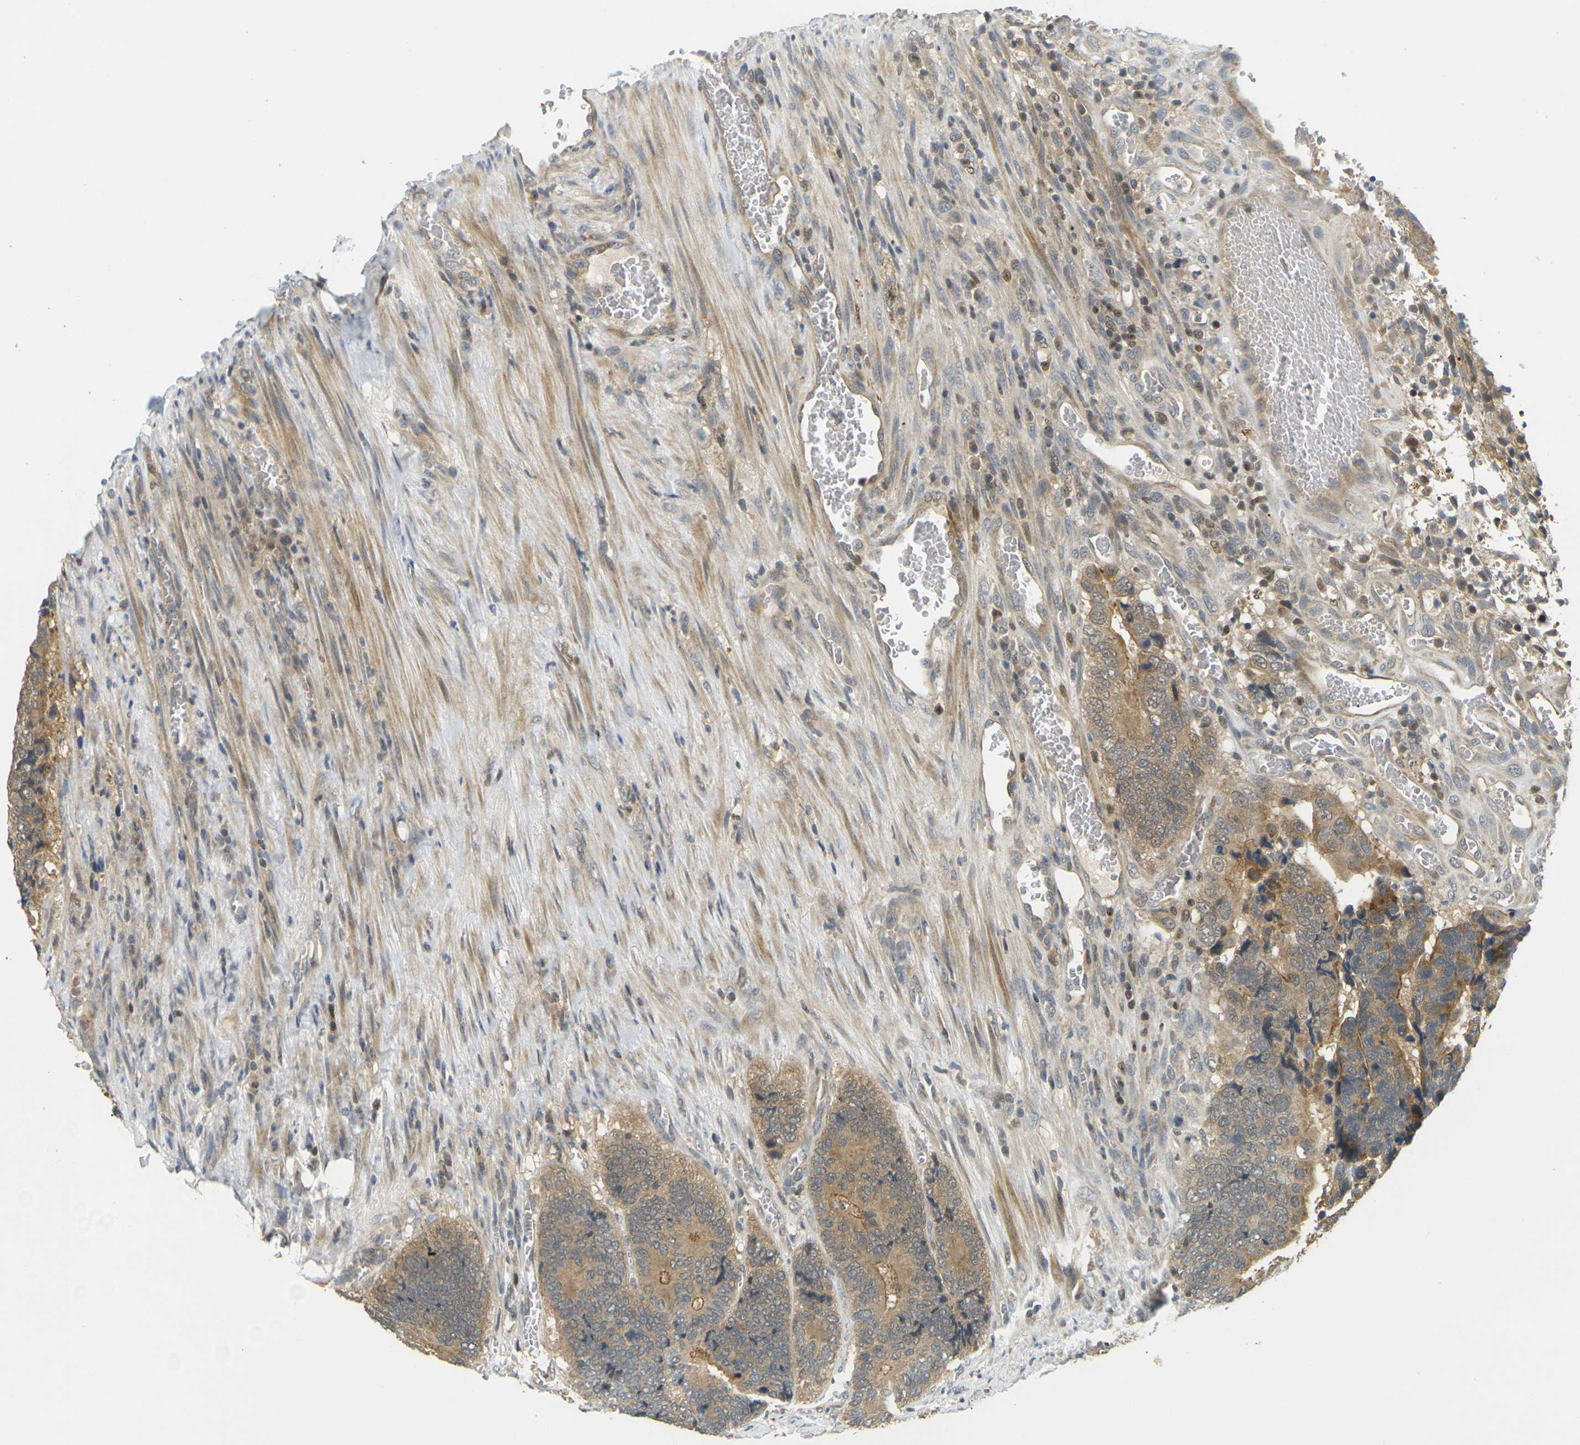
{"staining": {"intensity": "moderate", "quantity": ">75%", "location": "cytoplasmic/membranous"}, "tissue": "colorectal cancer", "cell_type": "Tumor cells", "image_type": "cancer", "snomed": [{"axis": "morphology", "description": "Adenocarcinoma, NOS"}, {"axis": "topography", "description": "Colon"}], "caption": "Protein expression analysis of human adenocarcinoma (colorectal) reveals moderate cytoplasmic/membranous positivity in approximately >75% of tumor cells. The protein of interest is stained brown, and the nuclei are stained in blue (DAB (3,3'-diaminobenzidine) IHC with brightfield microscopy, high magnification).", "gene": "KLHL8", "patient": {"sex": "male", "age": 72}}